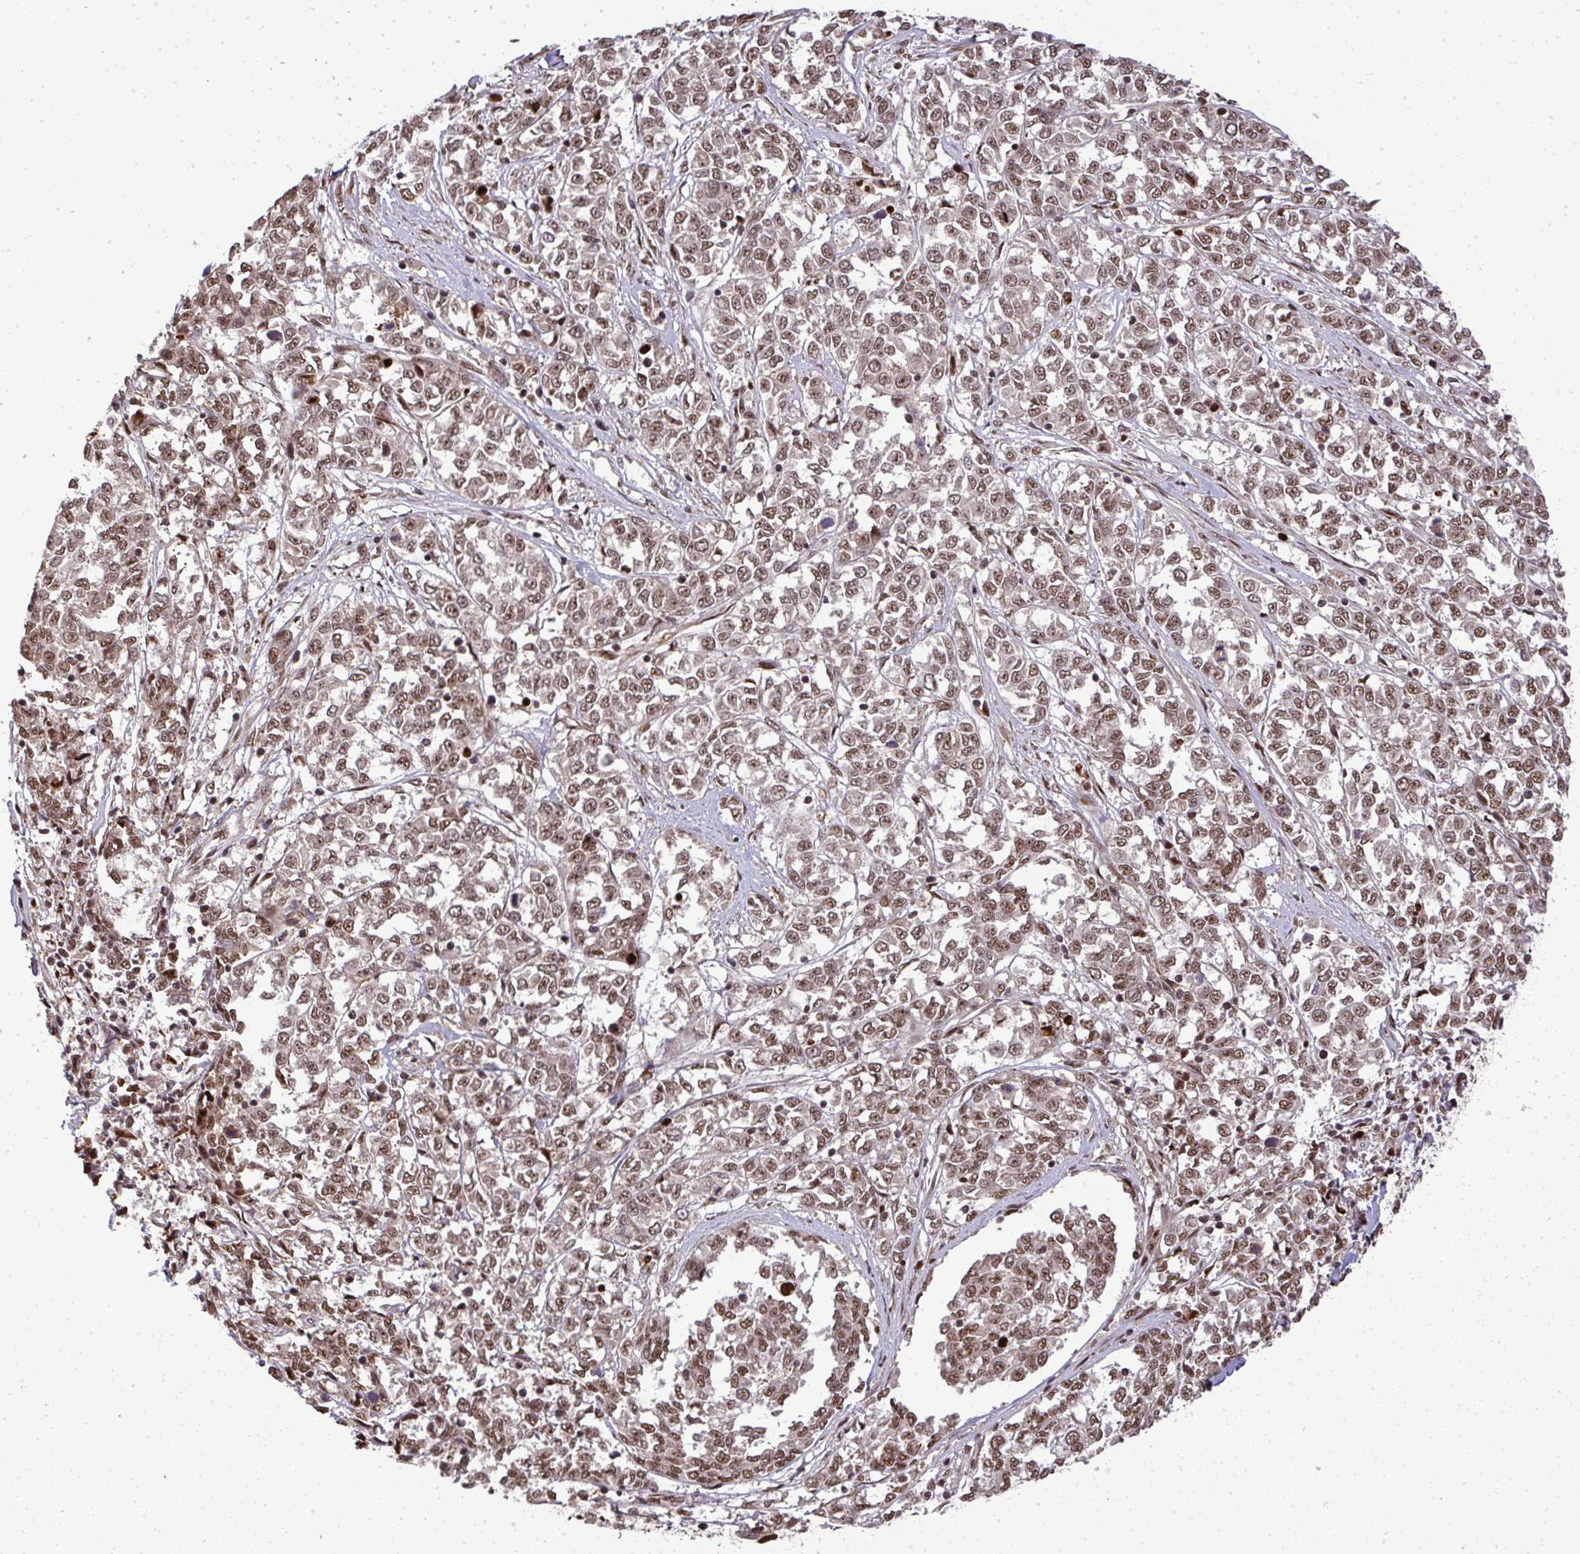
{"staining": {"intensity": "moderate", "quantity": ">75%", "location": "cytoplasmic/membranous,nuclear"}, "tissue": "melanoma", "cell_type": "Tumor cells", "image_type": "cancer", "snomed": [{"axis": "morphology", "description": "Malignant melanoma, NOS"}, {"axis": "topography", "description": "Skin"}], "caption": "Melanoma tissue reveals moderate cytoplasmic/membranous and nuclear expression in about >75% of tumor cells, visualized by immunohistochemistry. (IHC, brightfield microscopy, high magnification).", "gene": "U2AF1", "patient": {"sex": "female", "age": 72}}